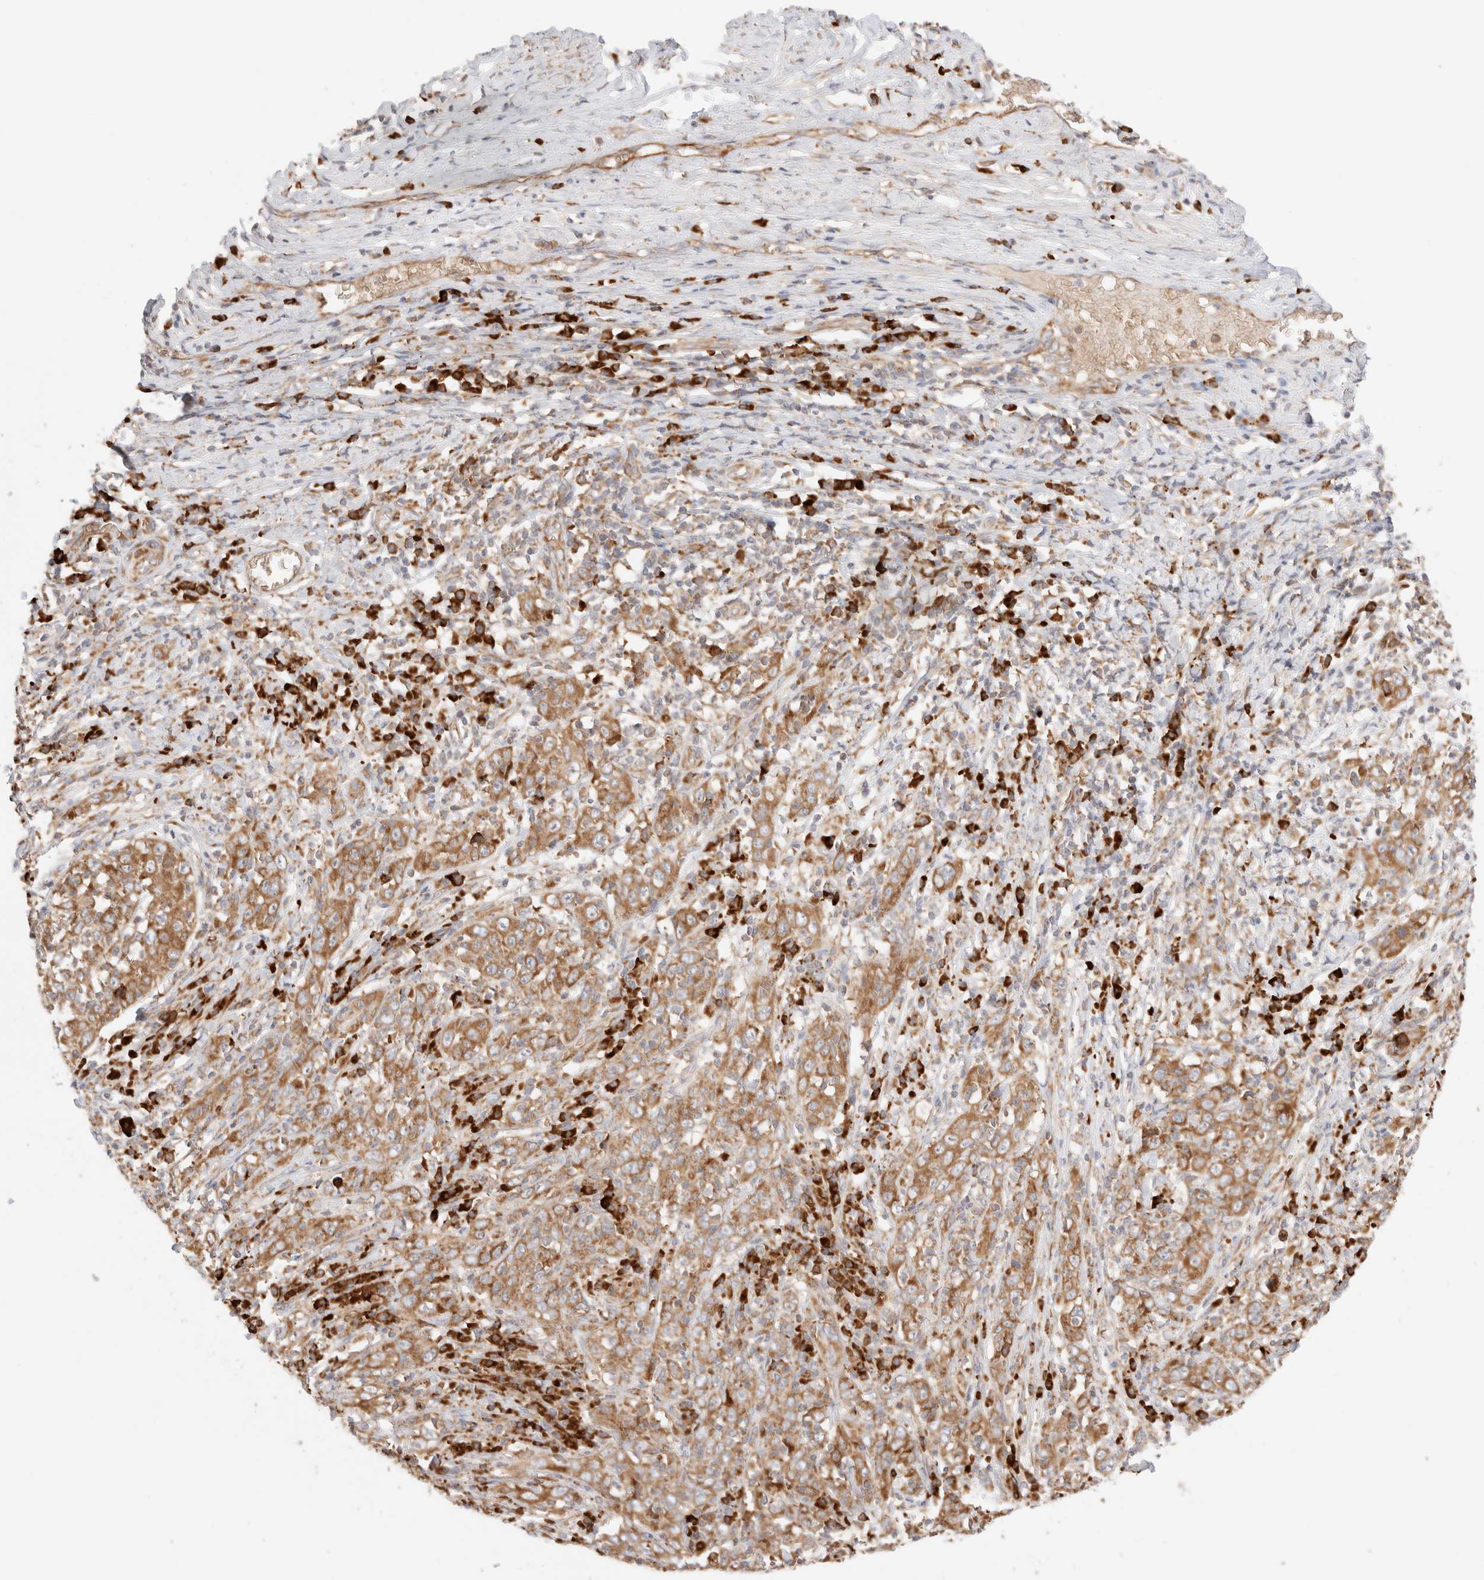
{"staining": {"intensity": "moderate", "quantity": ">75%", "location": "cytoplasmic/membranous"}, "tissue": "cervical cancer", "cell_type": "Tumor cells", "image_type": "cancer", "snomed": [{"axis": "morphology", "description": "Squamous cell carcinoma, NOS"}, {"axis": "topography", "description": "Cervix"}], "caption": "Approximately >75% of tumor cells in human squamous cell carcinoma (cervical) show moderate cytoplasmic/membranous protein expression as visualized by brown immunohistochemical staining.", "gene": "UTS2B", "patient": {"sex": "female", "age": 46}}